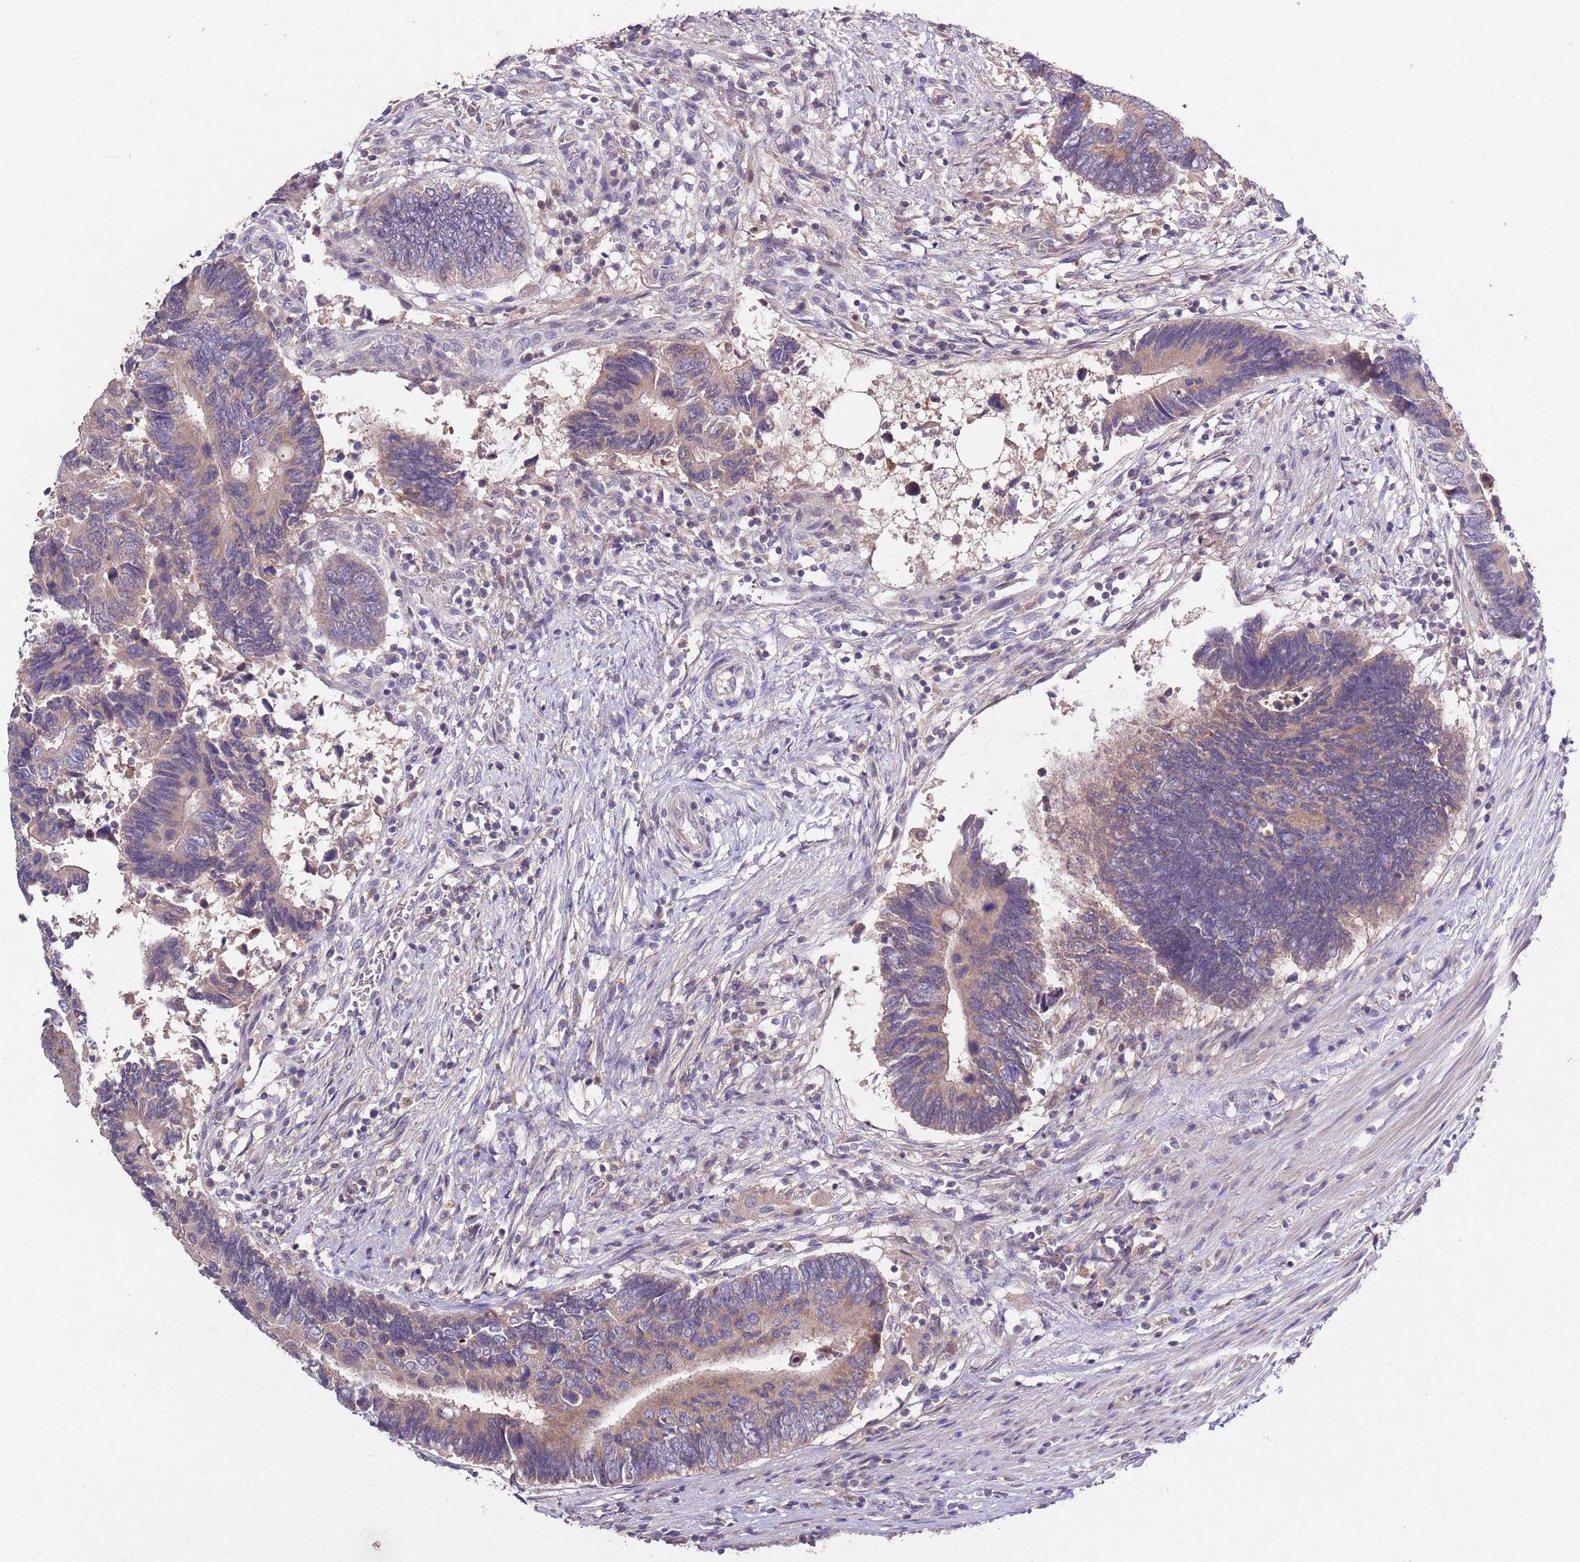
{"staining": {"intensity": "weak", "quantity": "25%-75%", "location": "cytoplasmic/membranous"}, "tissue": "colorectal cancer", "cell_type": "Tumor cells", "image_type": "cancer", "snomed": [{"axis": "morphology", "description": "Adenocarcinoma, NOS"}, {"axis": "topography", "description": "Colon"}], "caption": "Immunohistochemistry (IHC) histopathology image of human colorectal cancer (adenocarcinoma) stained for a protein (brown), which exhibits low levels of weak cytoplasmic/membranous positivity in approximately 25%-75% of tumor cells.", "gene": "NRDE2", "patient": {"sex": "male", "age": 87}}